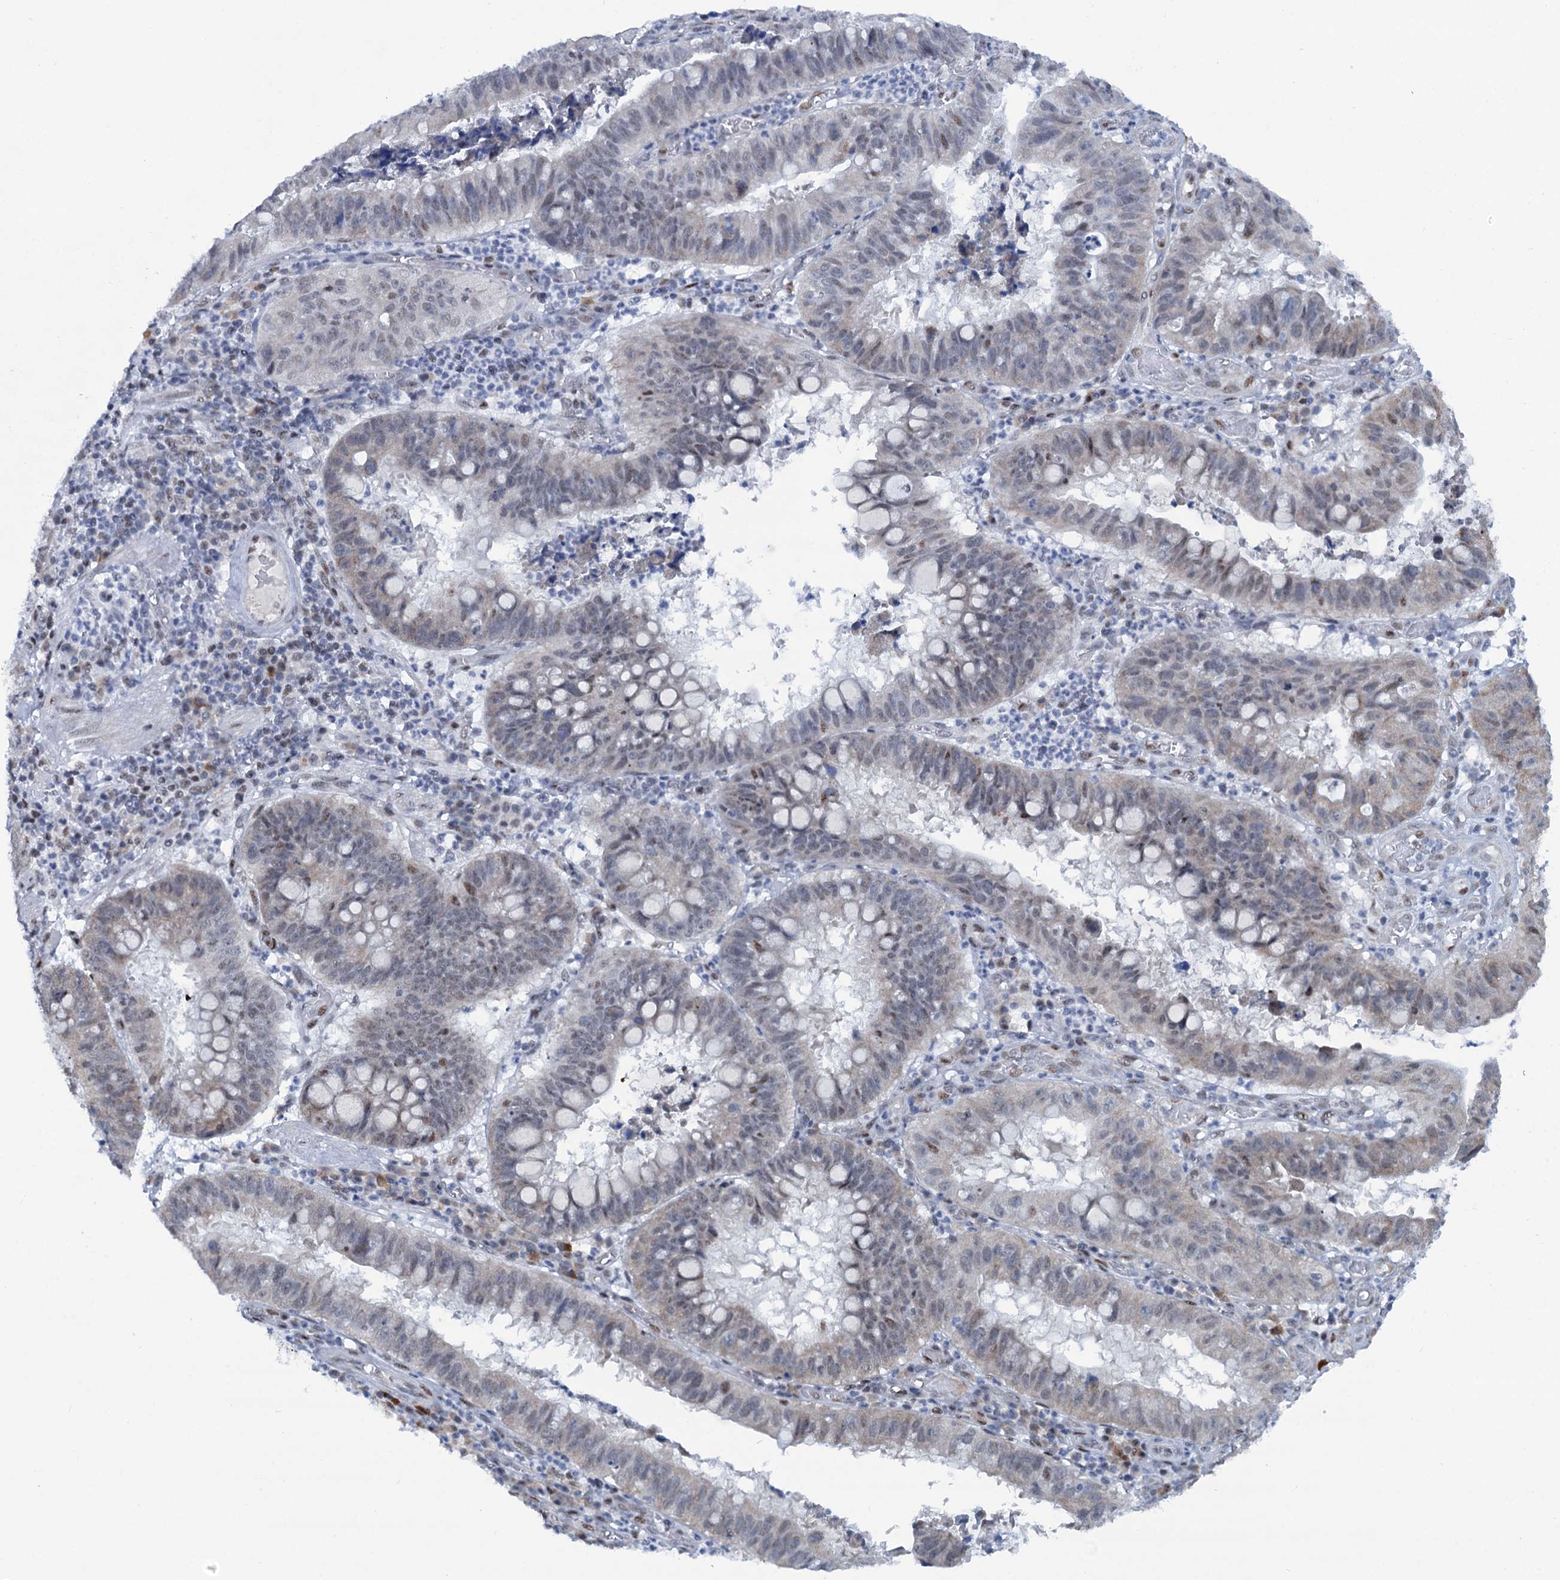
{"staining": {"intensity": "weak", "quantity": "<25%", "location": "nuclear"}, "tissue": "stomach cancer", "cell_type": "Tumor cells", "image_type": "cancer", "snomed": [{"axis": "morphology", "description": "Adenocarcinoma, NOS"}, {"axis": "topography", "description": "Stomach"}], "caption": "A photomicrograph of adenocarcinoma (stomach) stained for a protein displays no brown staining in tumor cells.", "gene": "SREK1", "patient": {"sex": "male", "age": 59}}